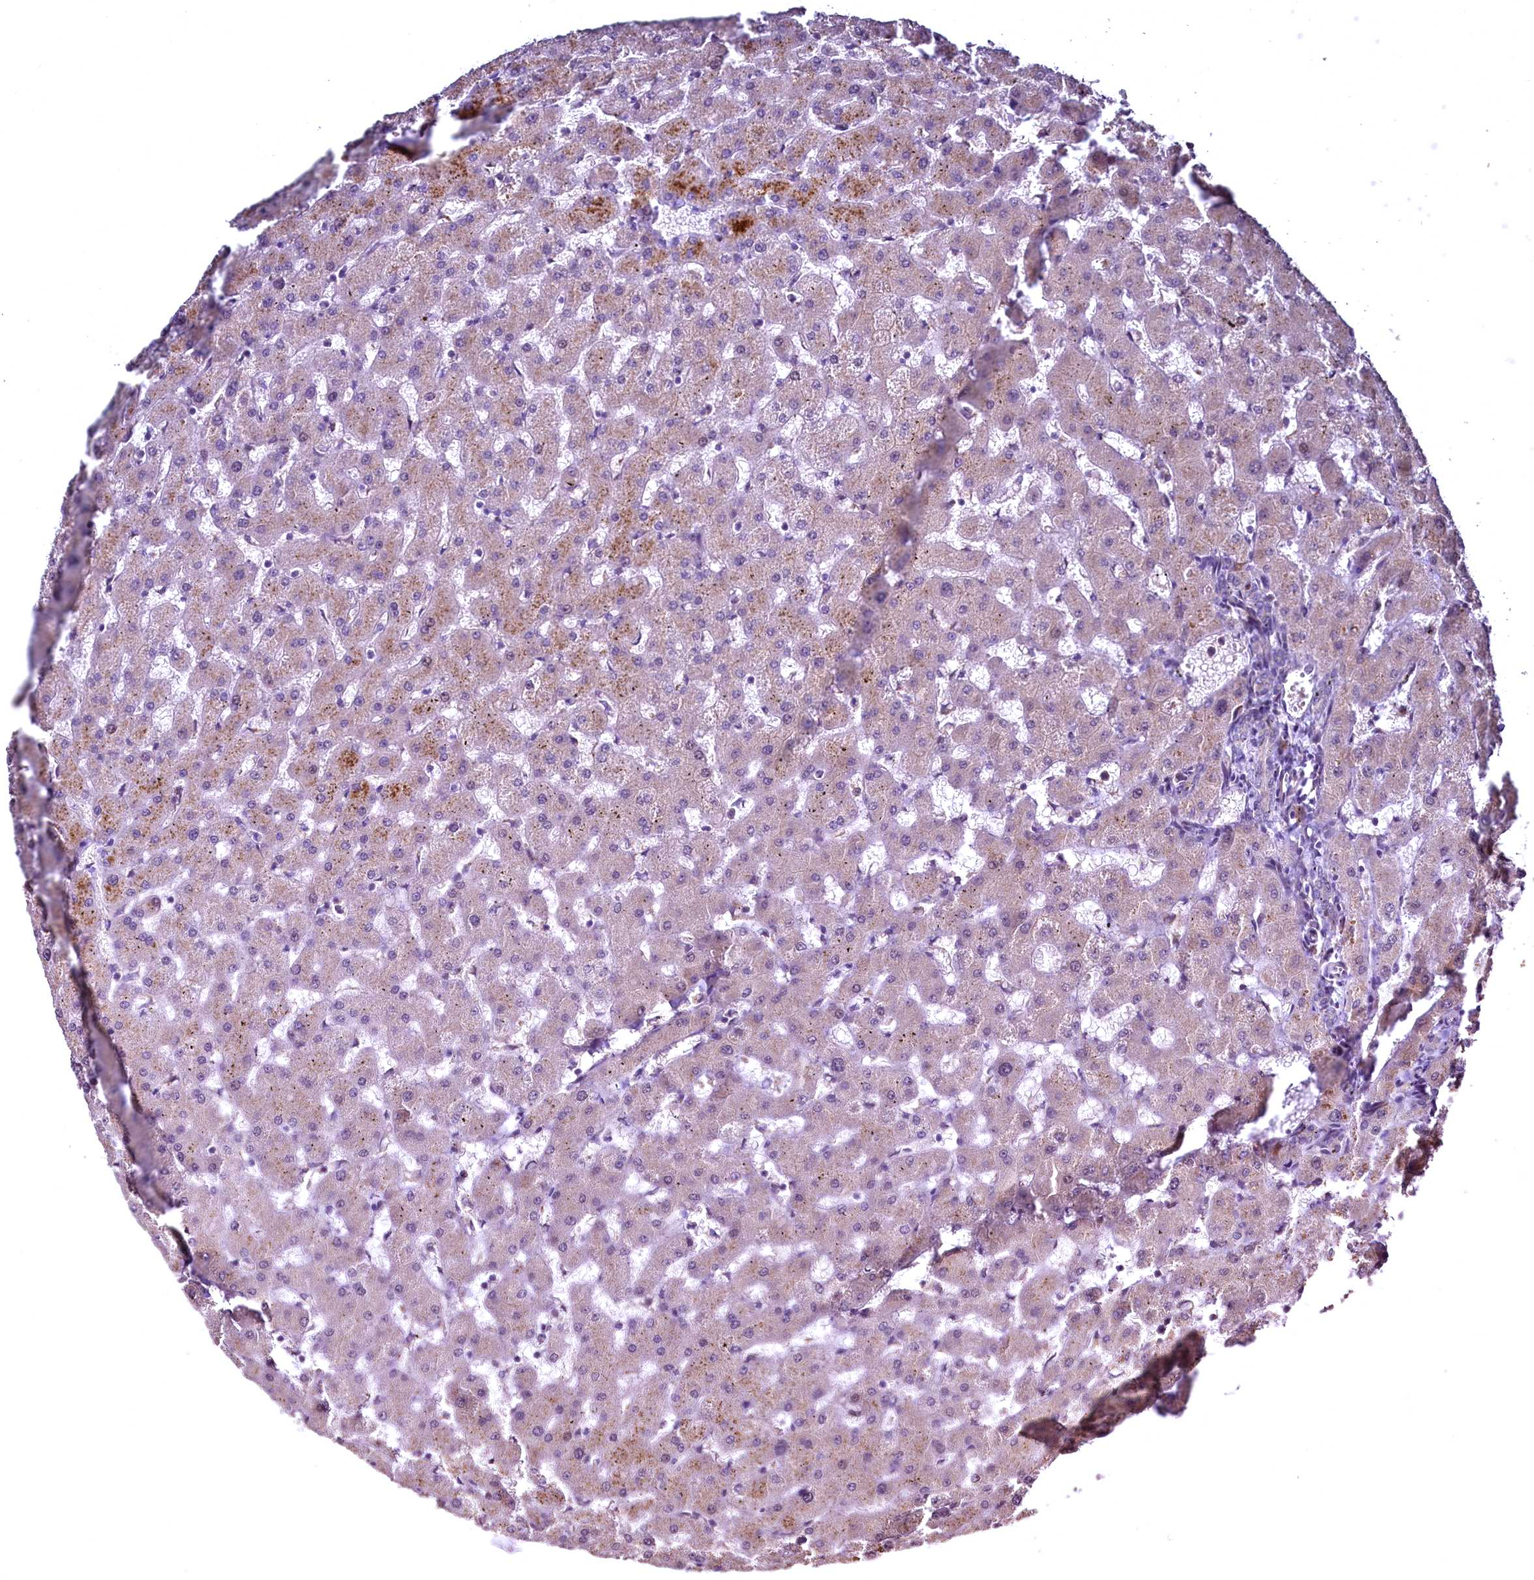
{"staining": {"intensity": "negative", "quantity": "none", "location": "none"}, "tissue": "liver", "cell_type": "Cholangiocytes", "image_type": "normal", "snomed": [{"axis": "morphology", "description": "Normal tissue, NOS"}, {"axis": "topography", "description": "Liver"}], "caption": "This is a micrograph of IHC staining of normal liver, which shows no positivity in cholangiocytes.", "gene": "TBCEL", "patient": {"sex": "female", "age": 63}}